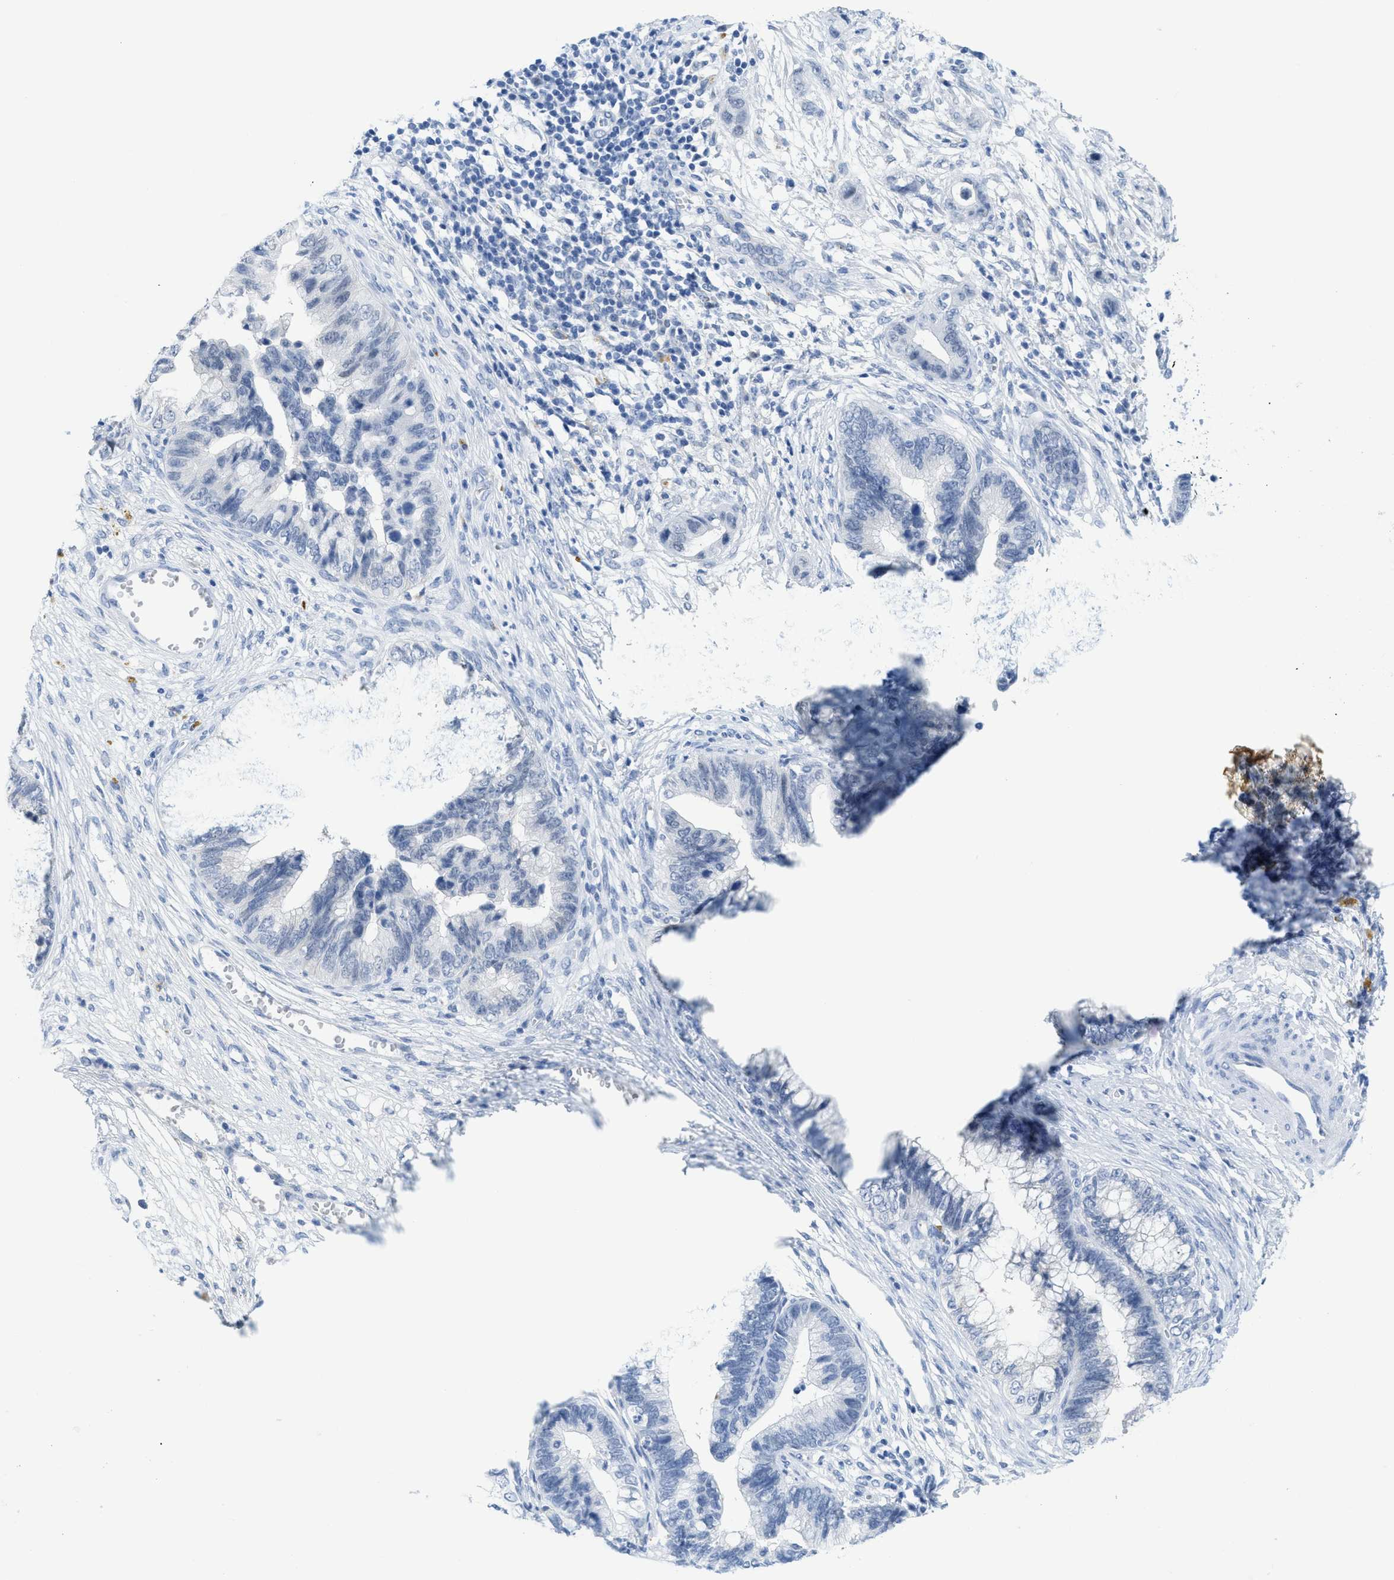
{"staining": {"intensity": "negative", "quantity": "none", "location": "none"}, "tissue": "cervical cancer", "cell_type": "Tumor cells", "image_type": "cancer", "snomed": [{"axis": "morphology", "description": "Adenocarcinoma, NOS"}, {"axis": "topography", "description": "Cervix"}], "caption": "DAB (3,3'-diaminobenzidine) immunohistochemical staining of human cervical cancer (adenocarcinoma) displays no significant positivity in tumor cells.", "gene": "WDR4", "patient": {"sex": "female", "age": 44}}